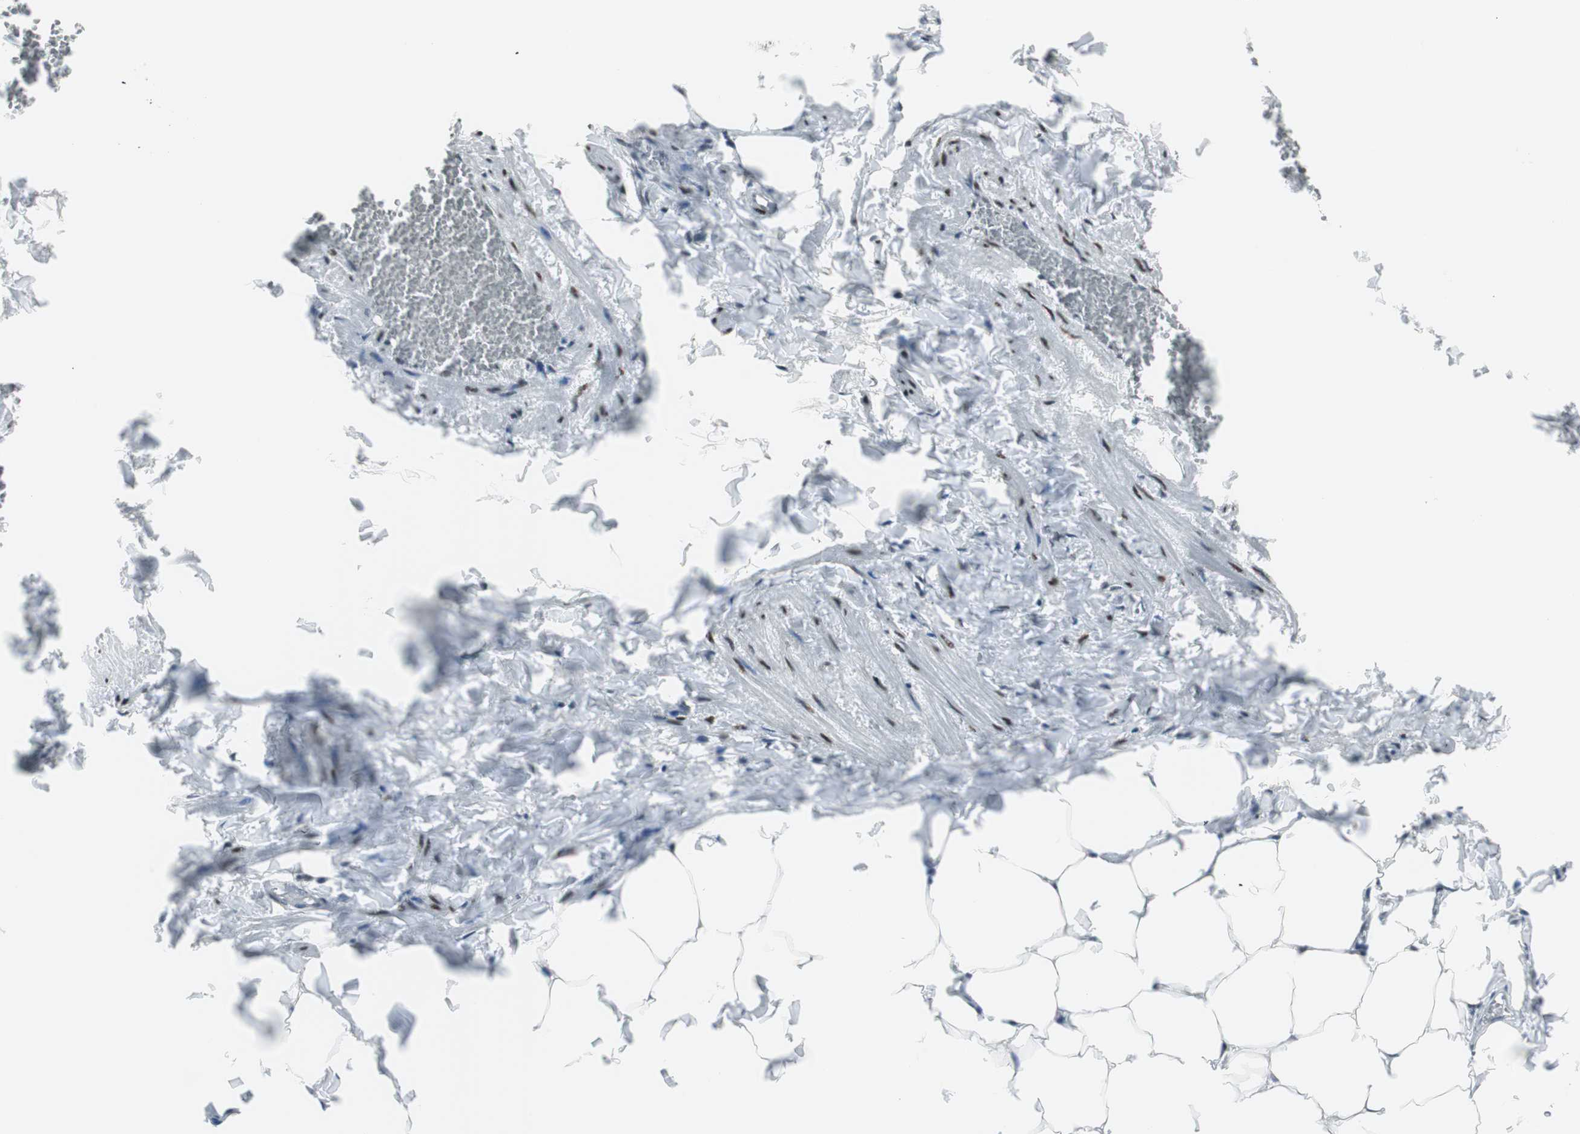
{"staining": {"intensity": "moderate", "quantity": "25%-75%", "location": "nuclear"}, "tissue": "adipose tissue", "cell_type": "Adipocytes", "image_type": "normal", "snomed": [{"axis": "morphology", "description": "Normal tissue, NOS"}, {"axis": "topography", "description": "Vascular tissue"}], "caption": "Immunohistochemical staining of normal human adipose tissue demonstrates 25%-75% levels of moderate nuclear protein expression in approximately 25%-75% of adipocytes.", "gene": "MEF2D", "patient": {"sex": "male", "age": 41}}